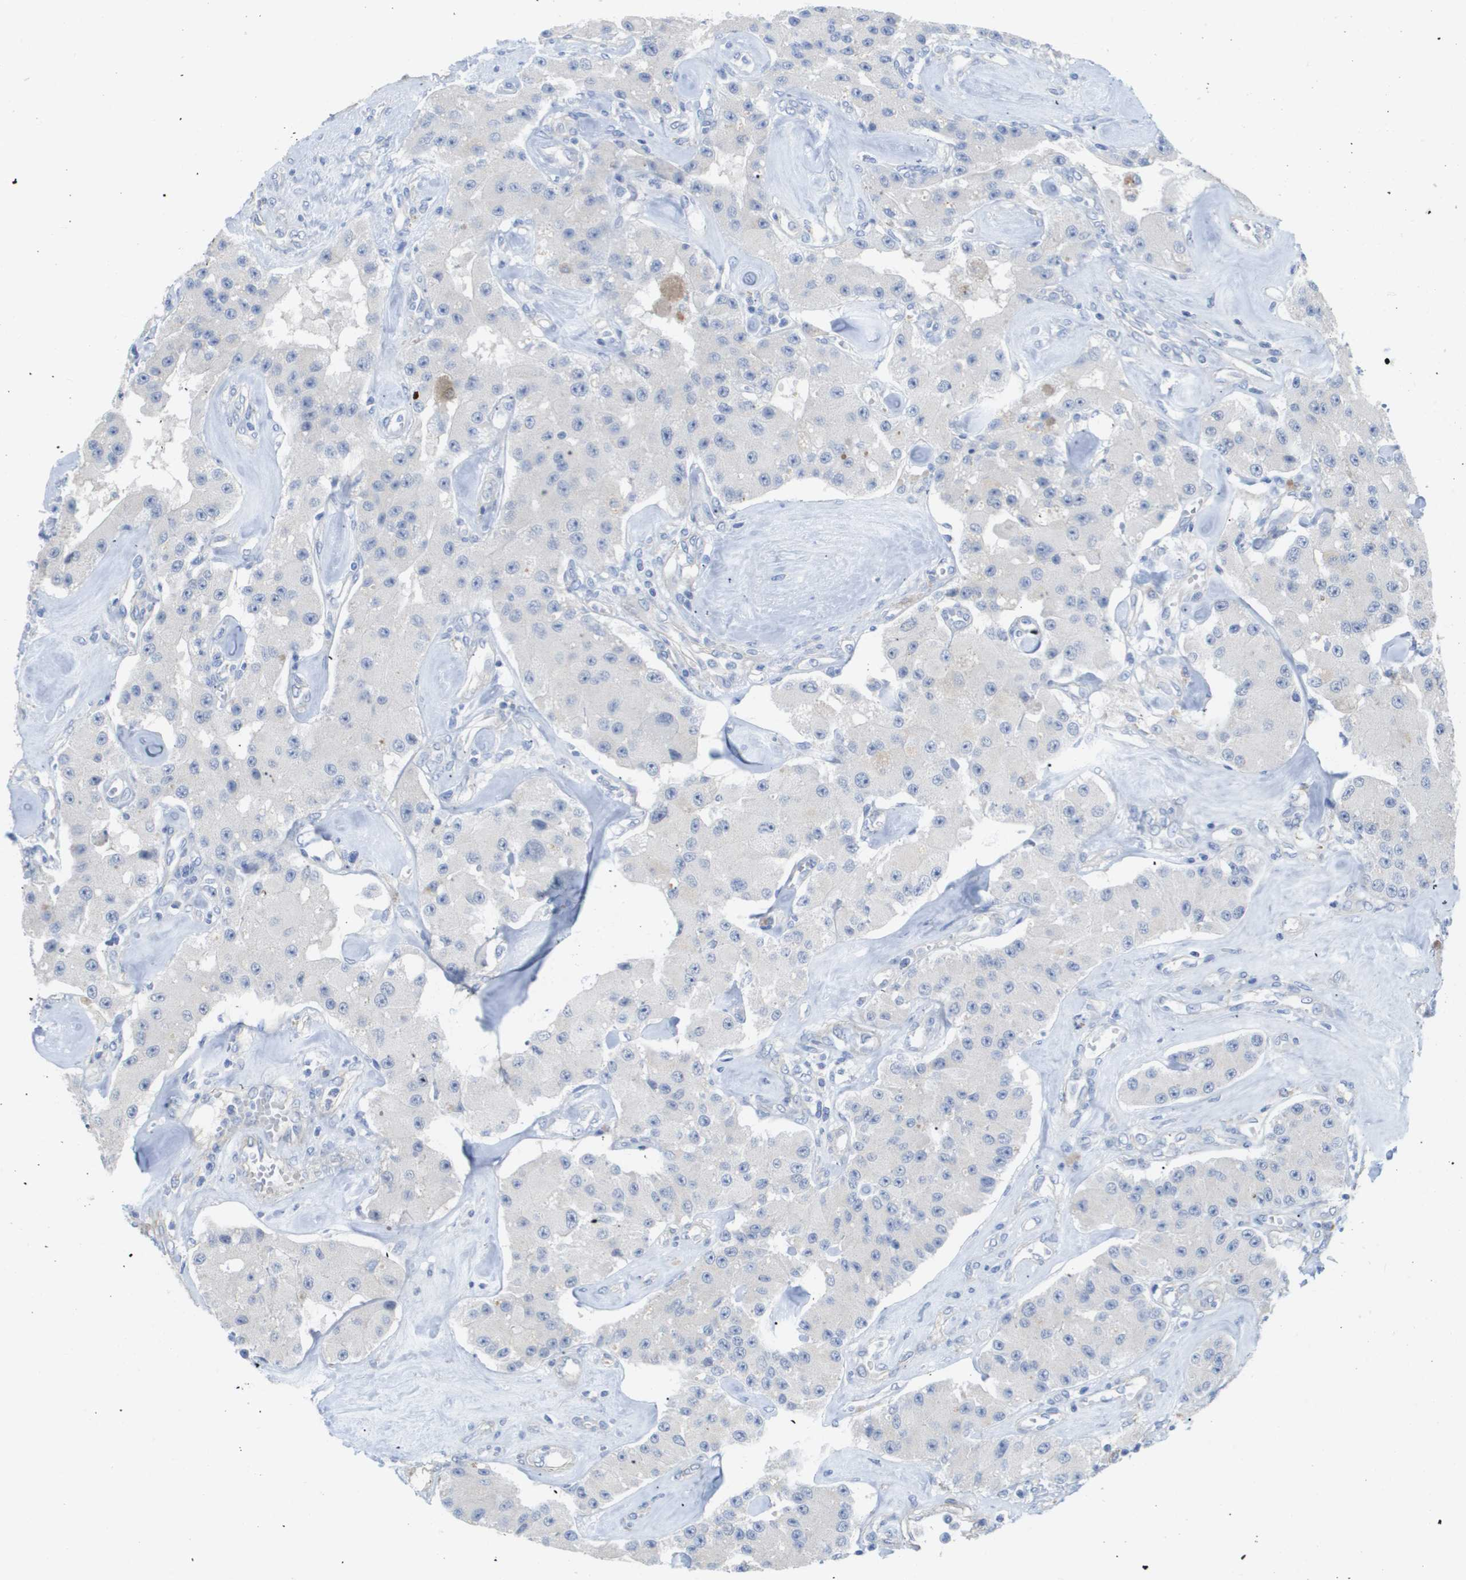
{"staining": {"intensity": "negative", "quantity": "none", "location": "none"}, "tissue": "carcinoid", "cell_type": "Tumor cells", "image_type": "cancer", "snomed": [{"axis": "morphology", "description": "Carcinoid, malignant, NOS"}, {"axis": "topography", "description": "Pancreas"}], "caption": "There is no significant expression in tumor cells of carcinoid (malignant).", "gene": "MYL3", "patient": {"sex": "male", "age": 41}}